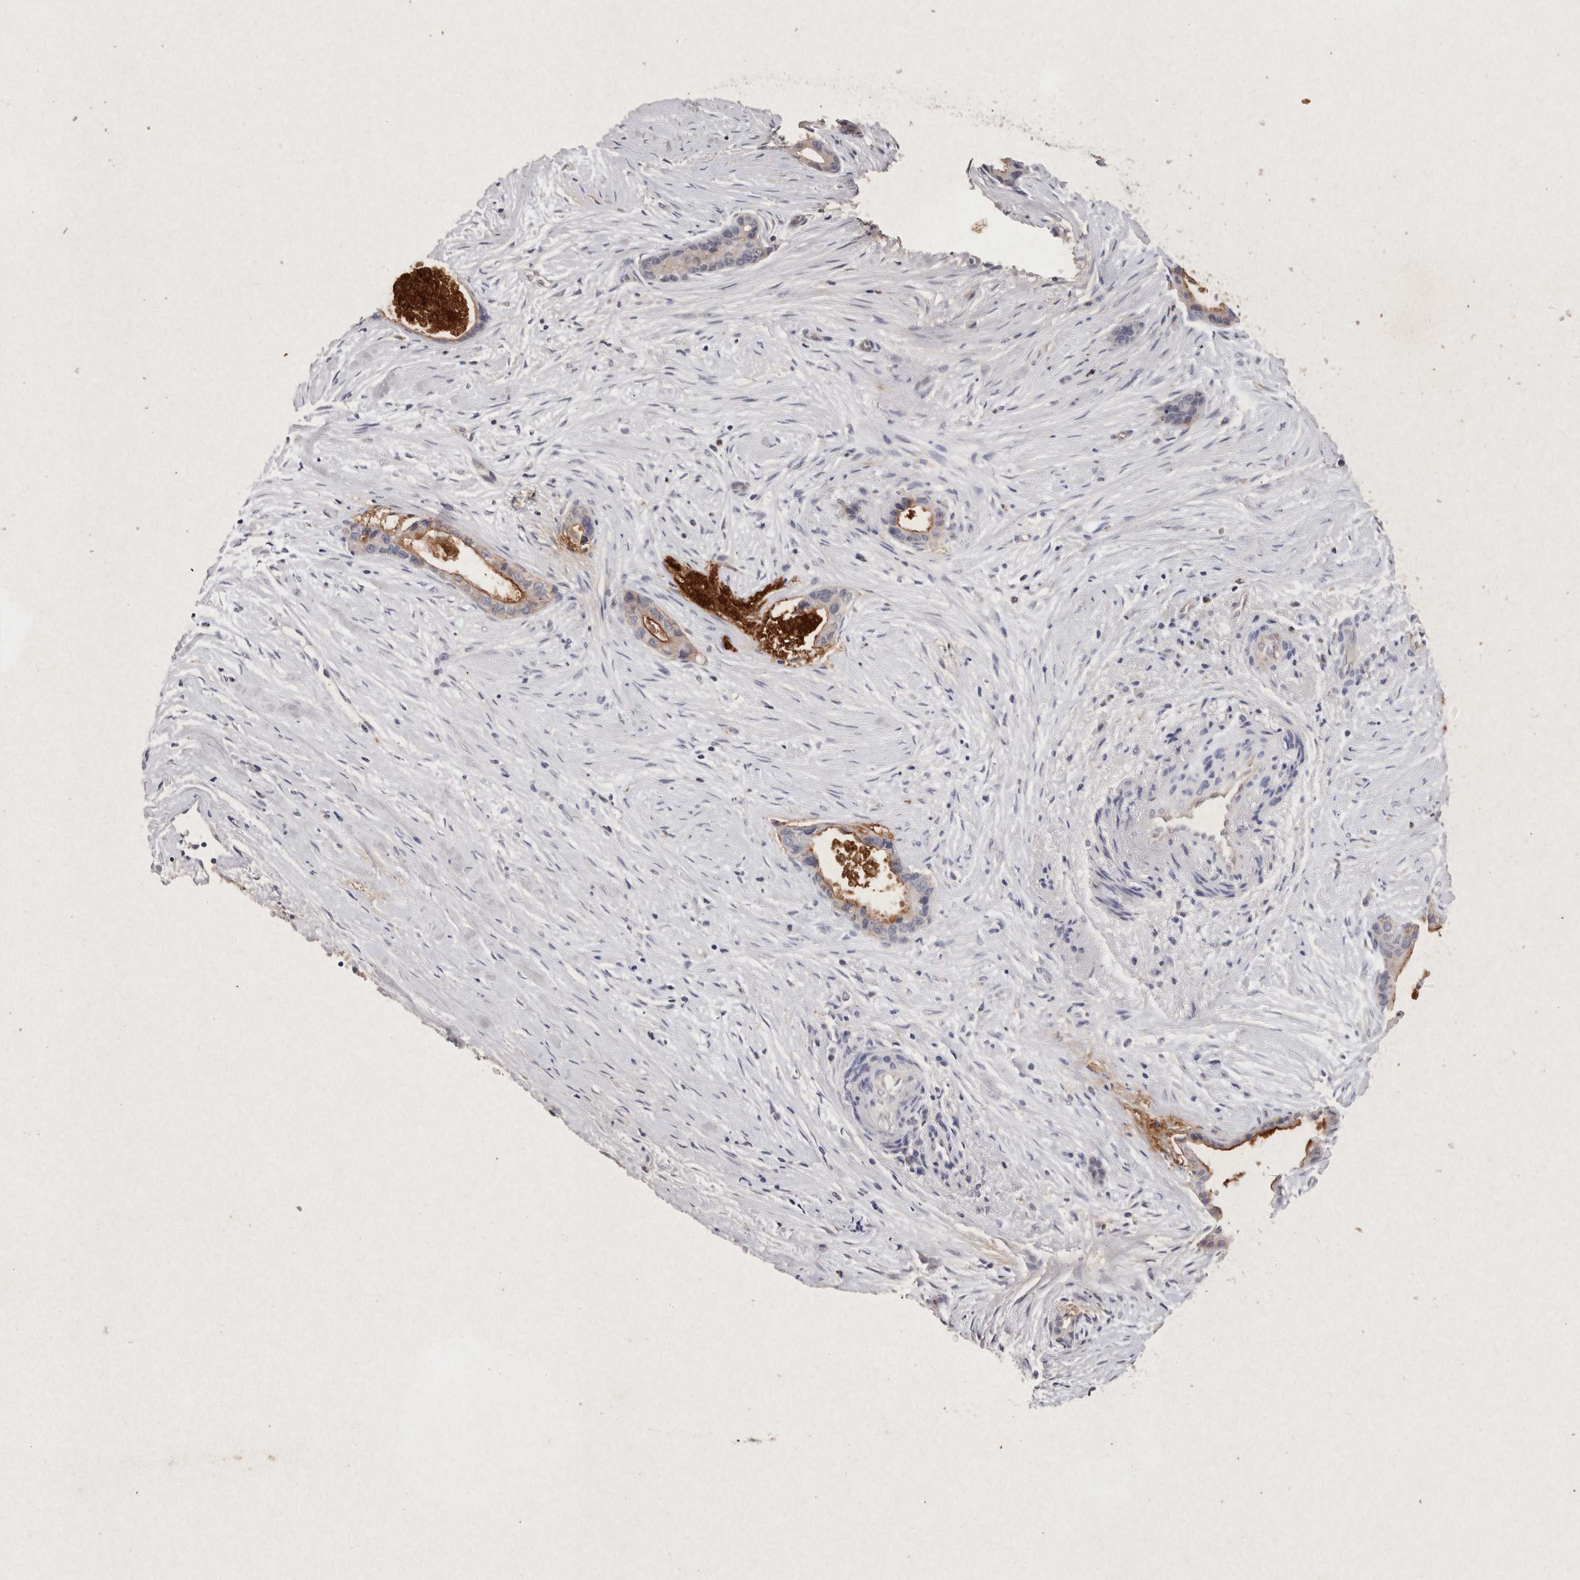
{"staining": {"intensity": "moderate", "quantity": "25%-75%", "location": "cytoplasmic/membranous"}, "tissue": "liver cancer", "cell_type": "Tumor cells", "image_type": "cancer", "snomed": [{"axis": "morphology", "description": "Cholangiocarcinoma"}, {"axis": "topography", "description": "Liver"}], "caption": "An image of cholangiocarcinoma (liver) stained for a protein demonstrates moderate cytoplasmic/membranous brown staining in tumor cells.", "gene": "RASSF3", "patient": {"sex": "female", "age": 55}}